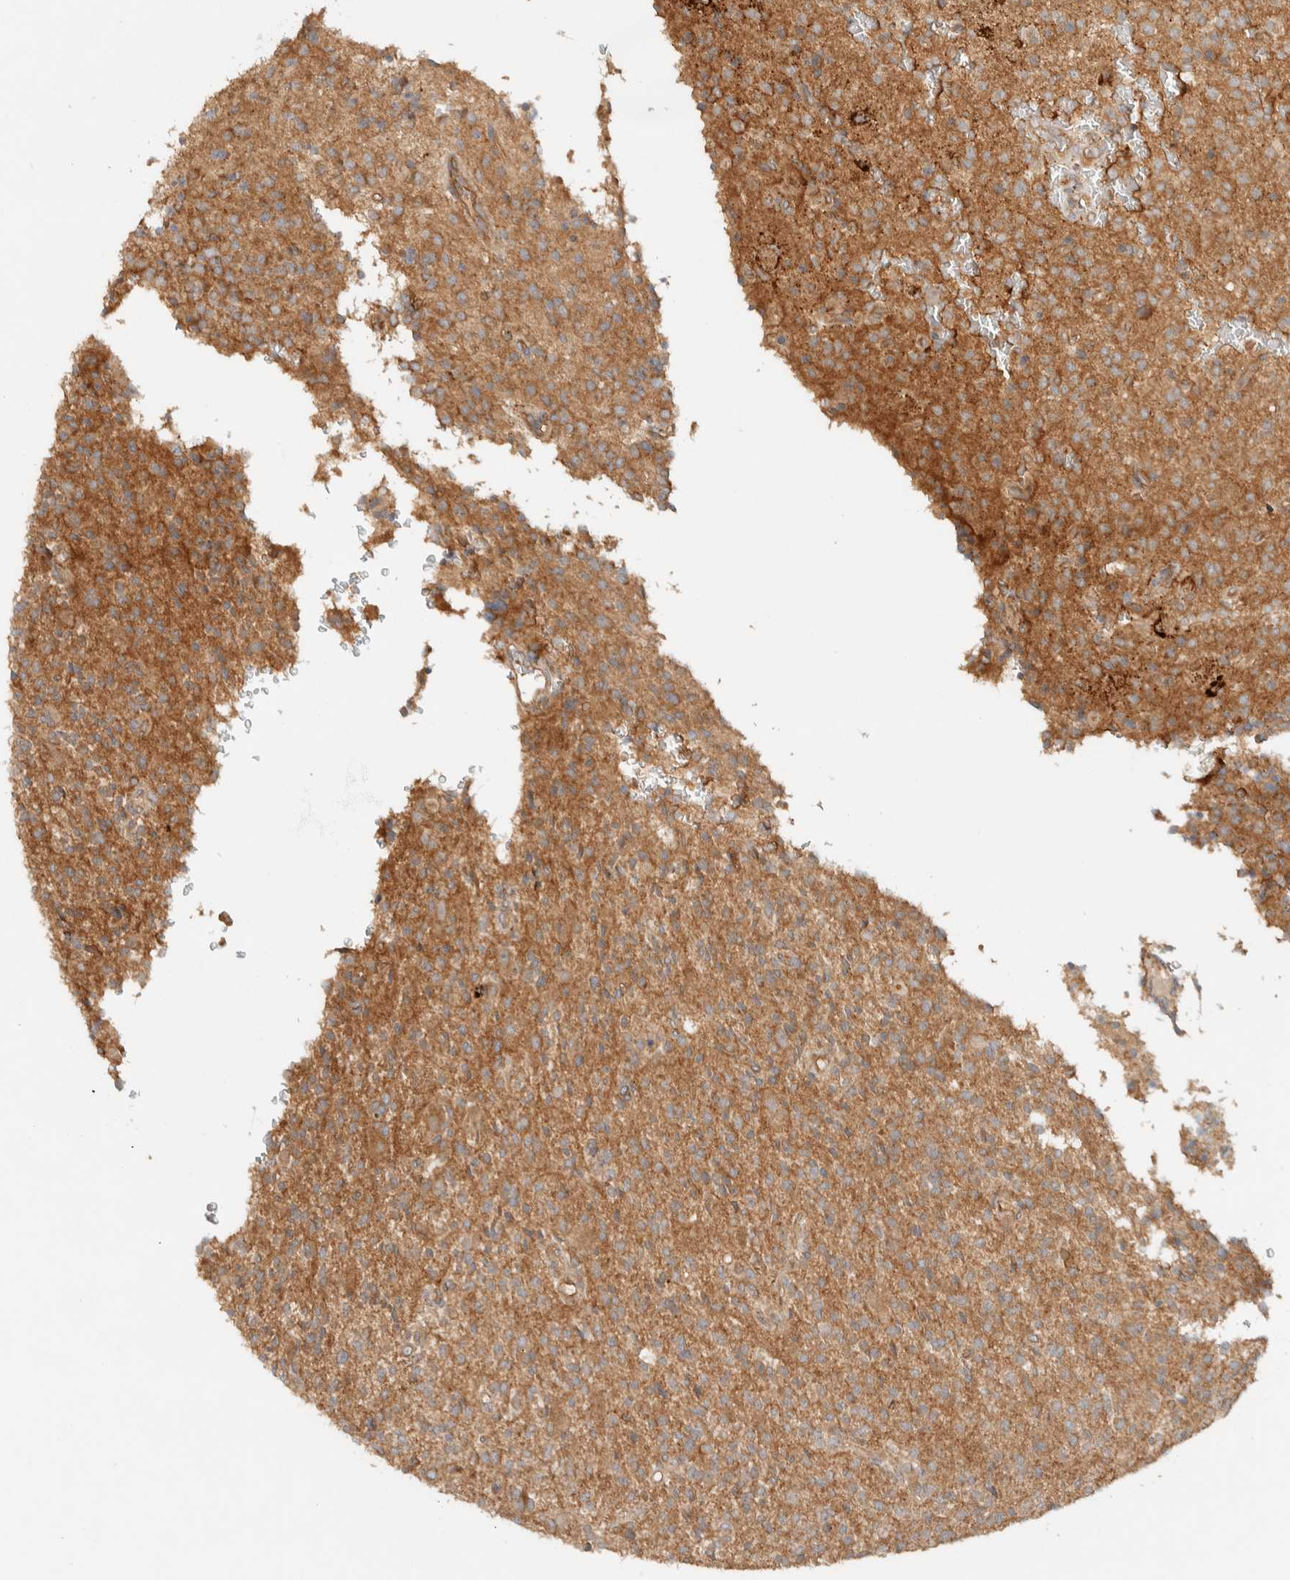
{"staining": {"intensity": "moderate", "quantity": ">75%", "location": "cytoplasmic/membranous"}, "tissue": "glioma", "cell_type": "Tumor cells", "image_type": "cancer", "snomed": [{"axis": "morphology", "description": "Glioma, malignant, High grade"}, {"axis": "topography", "description": "Brain"}], "caption": "This is an image of immunohistochemistry (IHC) staining of malignant glioma (high-grade), which shows moderate positivity in the cytoplasmic/membranous of tumor cells.", "gene": "FAM167A", "patient": {"sex": "male", "age": 34}}